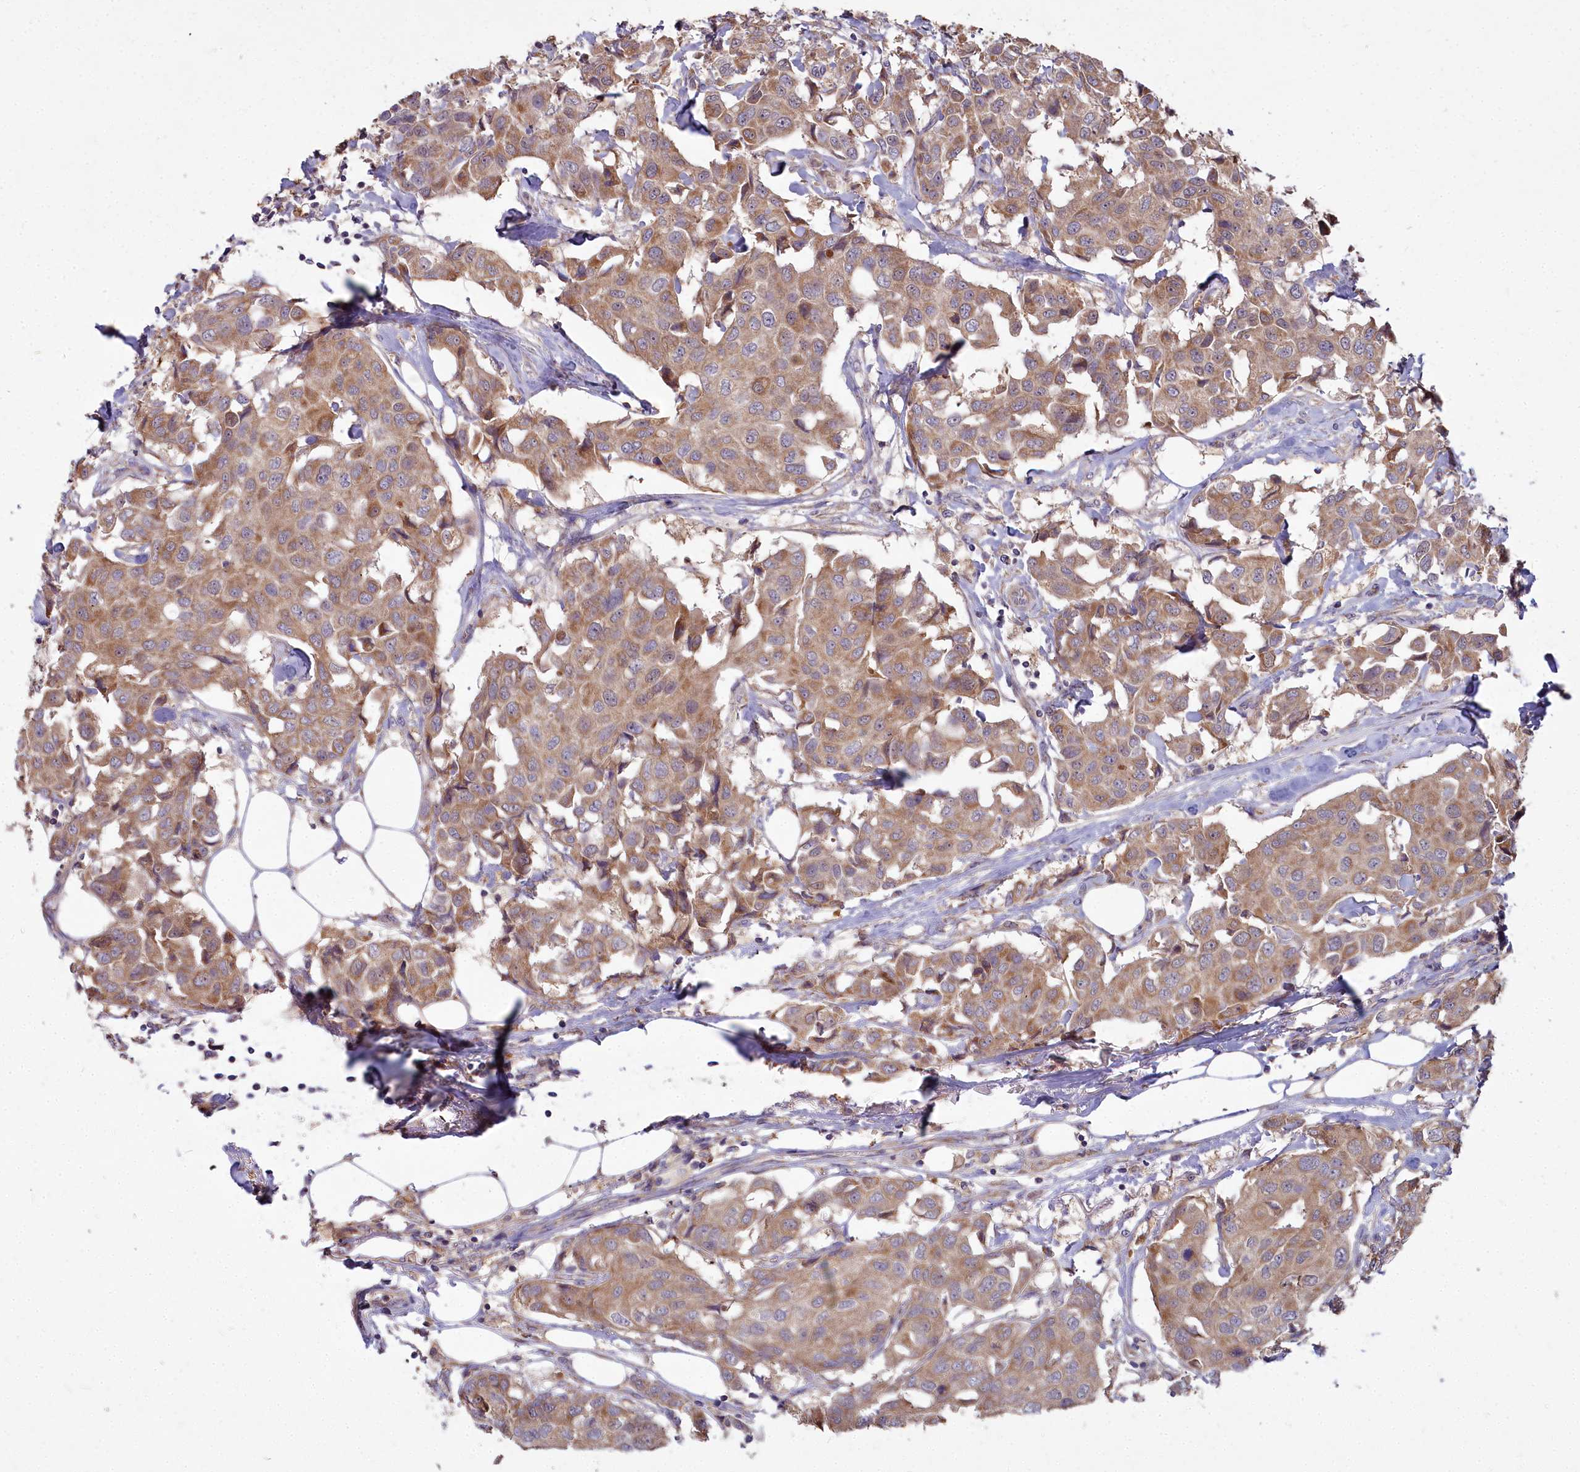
{"staining": {"intensity": "moderate", "quantity": ">75%", "location": "cytoplasmic/membranous"}, "tissue": "breast cancer", "cell_type": "Tumor cells", "image_type": "cancer", "snomed": [{"axis": "morphology", "description": "Duct carcinoma"}, {"axis": "topography", "description": "Breast"}], "caption": "Immunohistochemical staining of human breast cancer displays medium levels of moderate cytoplasmic/membranous protein staining in about >75% of tumor cells.", "gene": "MICU2", "patient": {"sex": "female", "age": 80}}